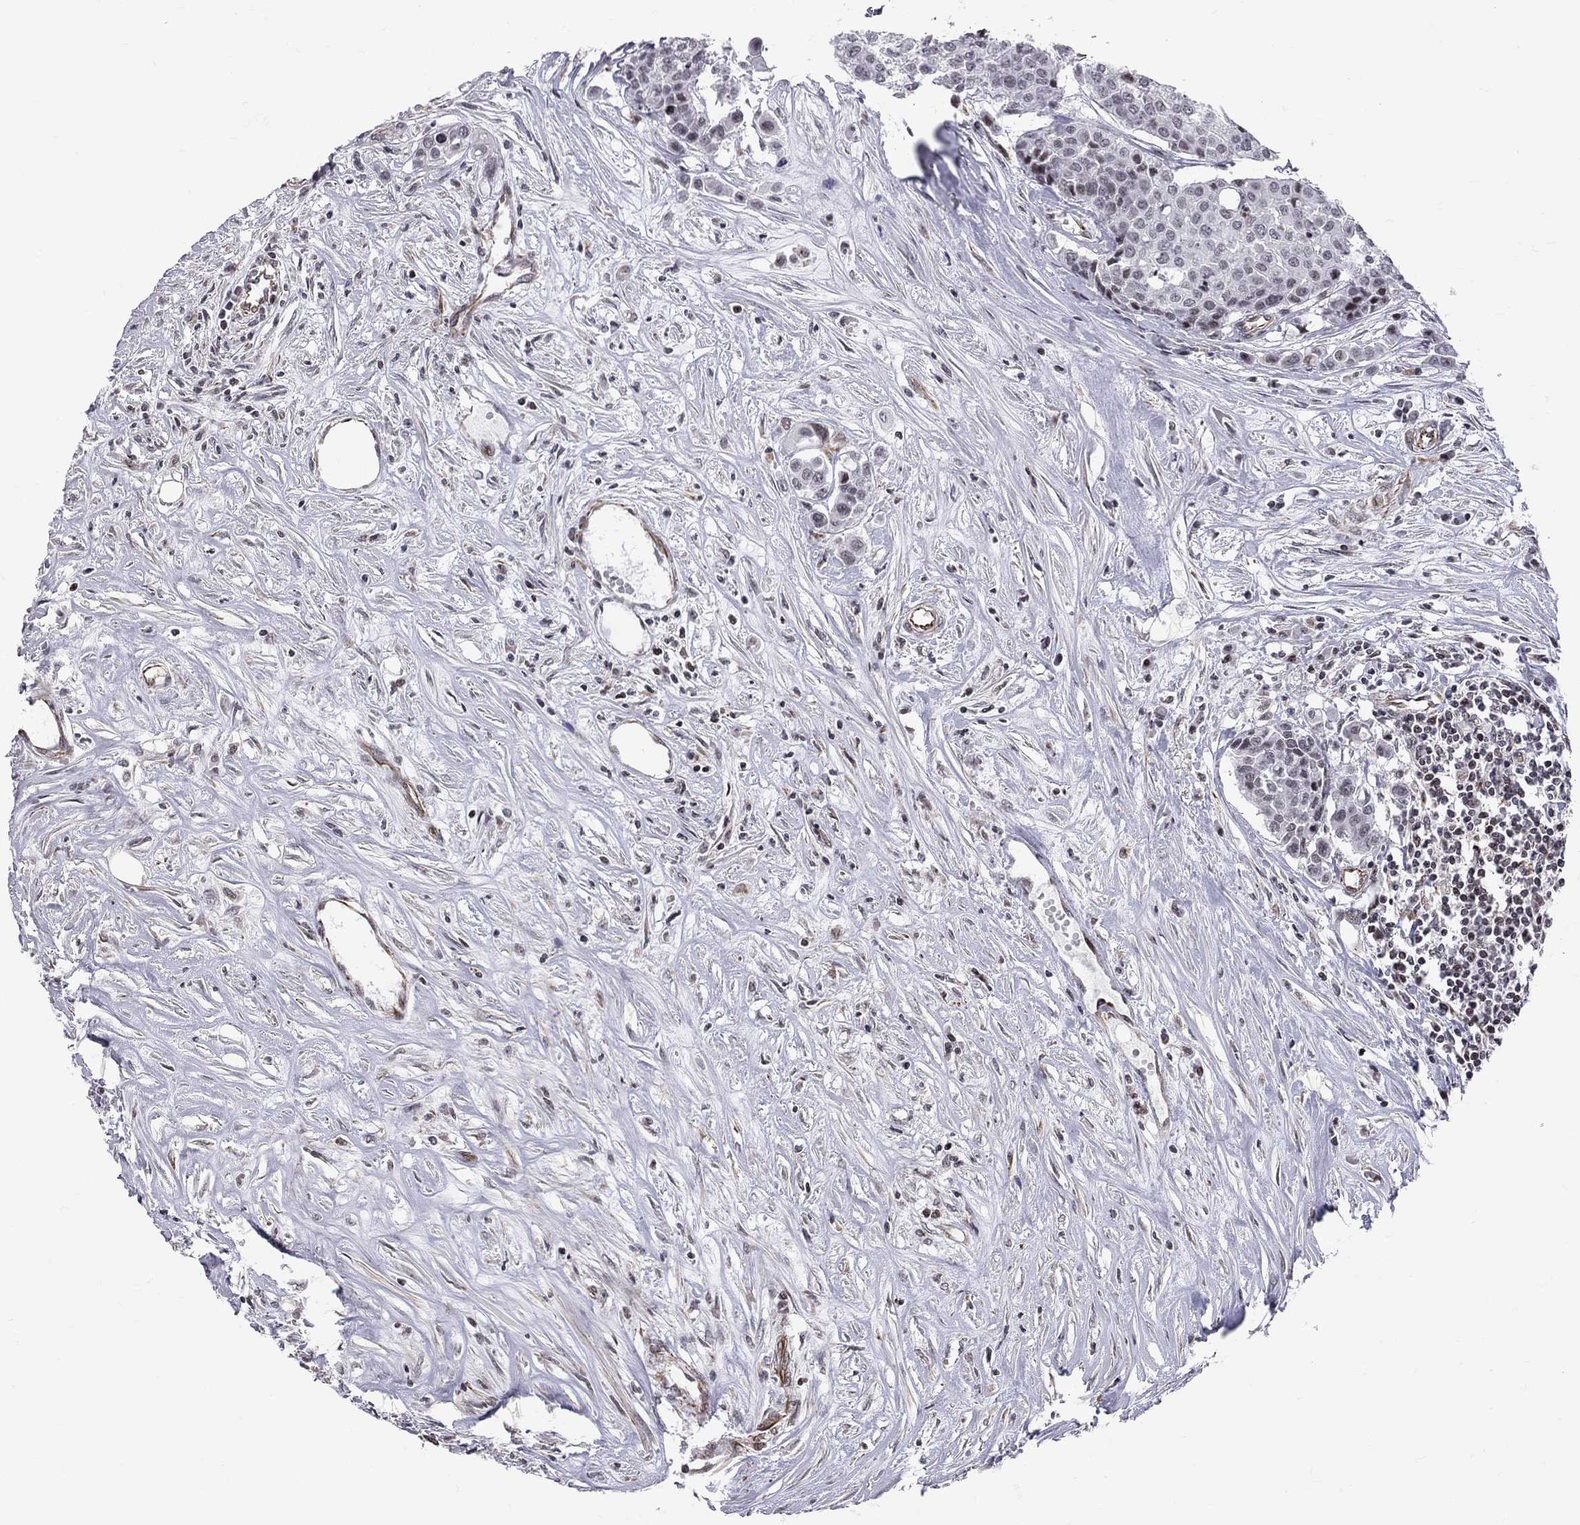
{"staining": {"intensity": "negative", "quantity": "none", "location": "none"}, "tissue": "carcinoid", "cell_type": "Tumor cells", "image_type": "cancer", "snomed": [{"axis": "morphology", "description": "Carcinoid, malignant, NOS"}, {"axis": "topography", "description": "Colon"}], "caption": "Tumor cells are negative for protein expression in human malignant carcinoid.", "gene": "MTNR1B", "patient": {"sex": "male", "age": 81}}